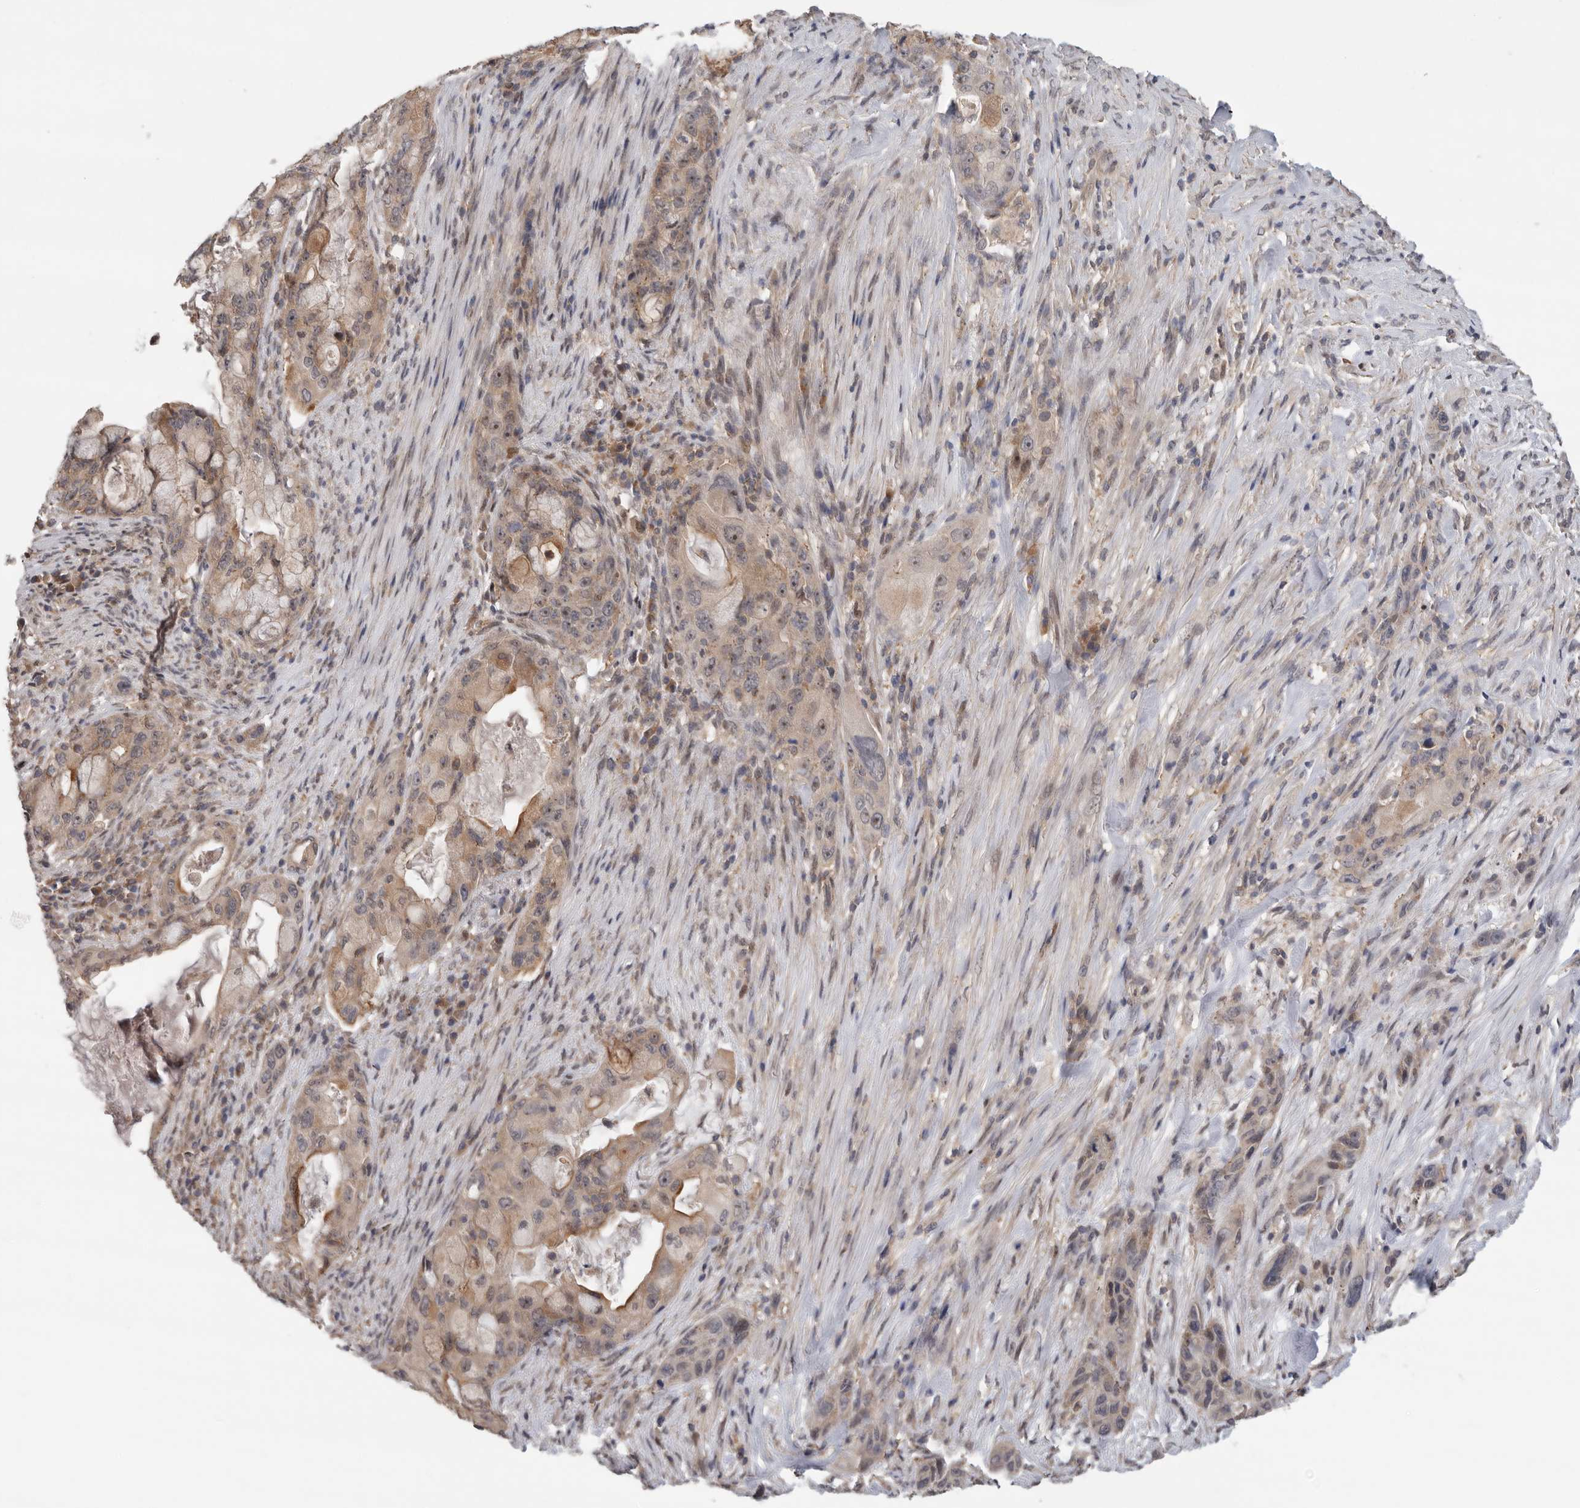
{"staining": {"intensity": "weak", "quantity": ">75%", "location": "cytoplasmic/membranous"}, "tissue": "pancreatic cancer", "cell_type": "Tumor cells", "image_type": "cancer", "snomed": [{"axis": "morphology", "description": "Adenocarcinoma, NOS"}, {"axis": "topography", "description": "Pancreas"}], "caption": "Immunohistochemistry (IHC) image of human adenocarcinoma (pancreatic) stained for a protein (brown), which reveals low levels of weak cytoplasmic/membranous expression in about >75% of tumor cells.", "gene": "KLK5", "patient": {"sex": "male", "age": 53}}